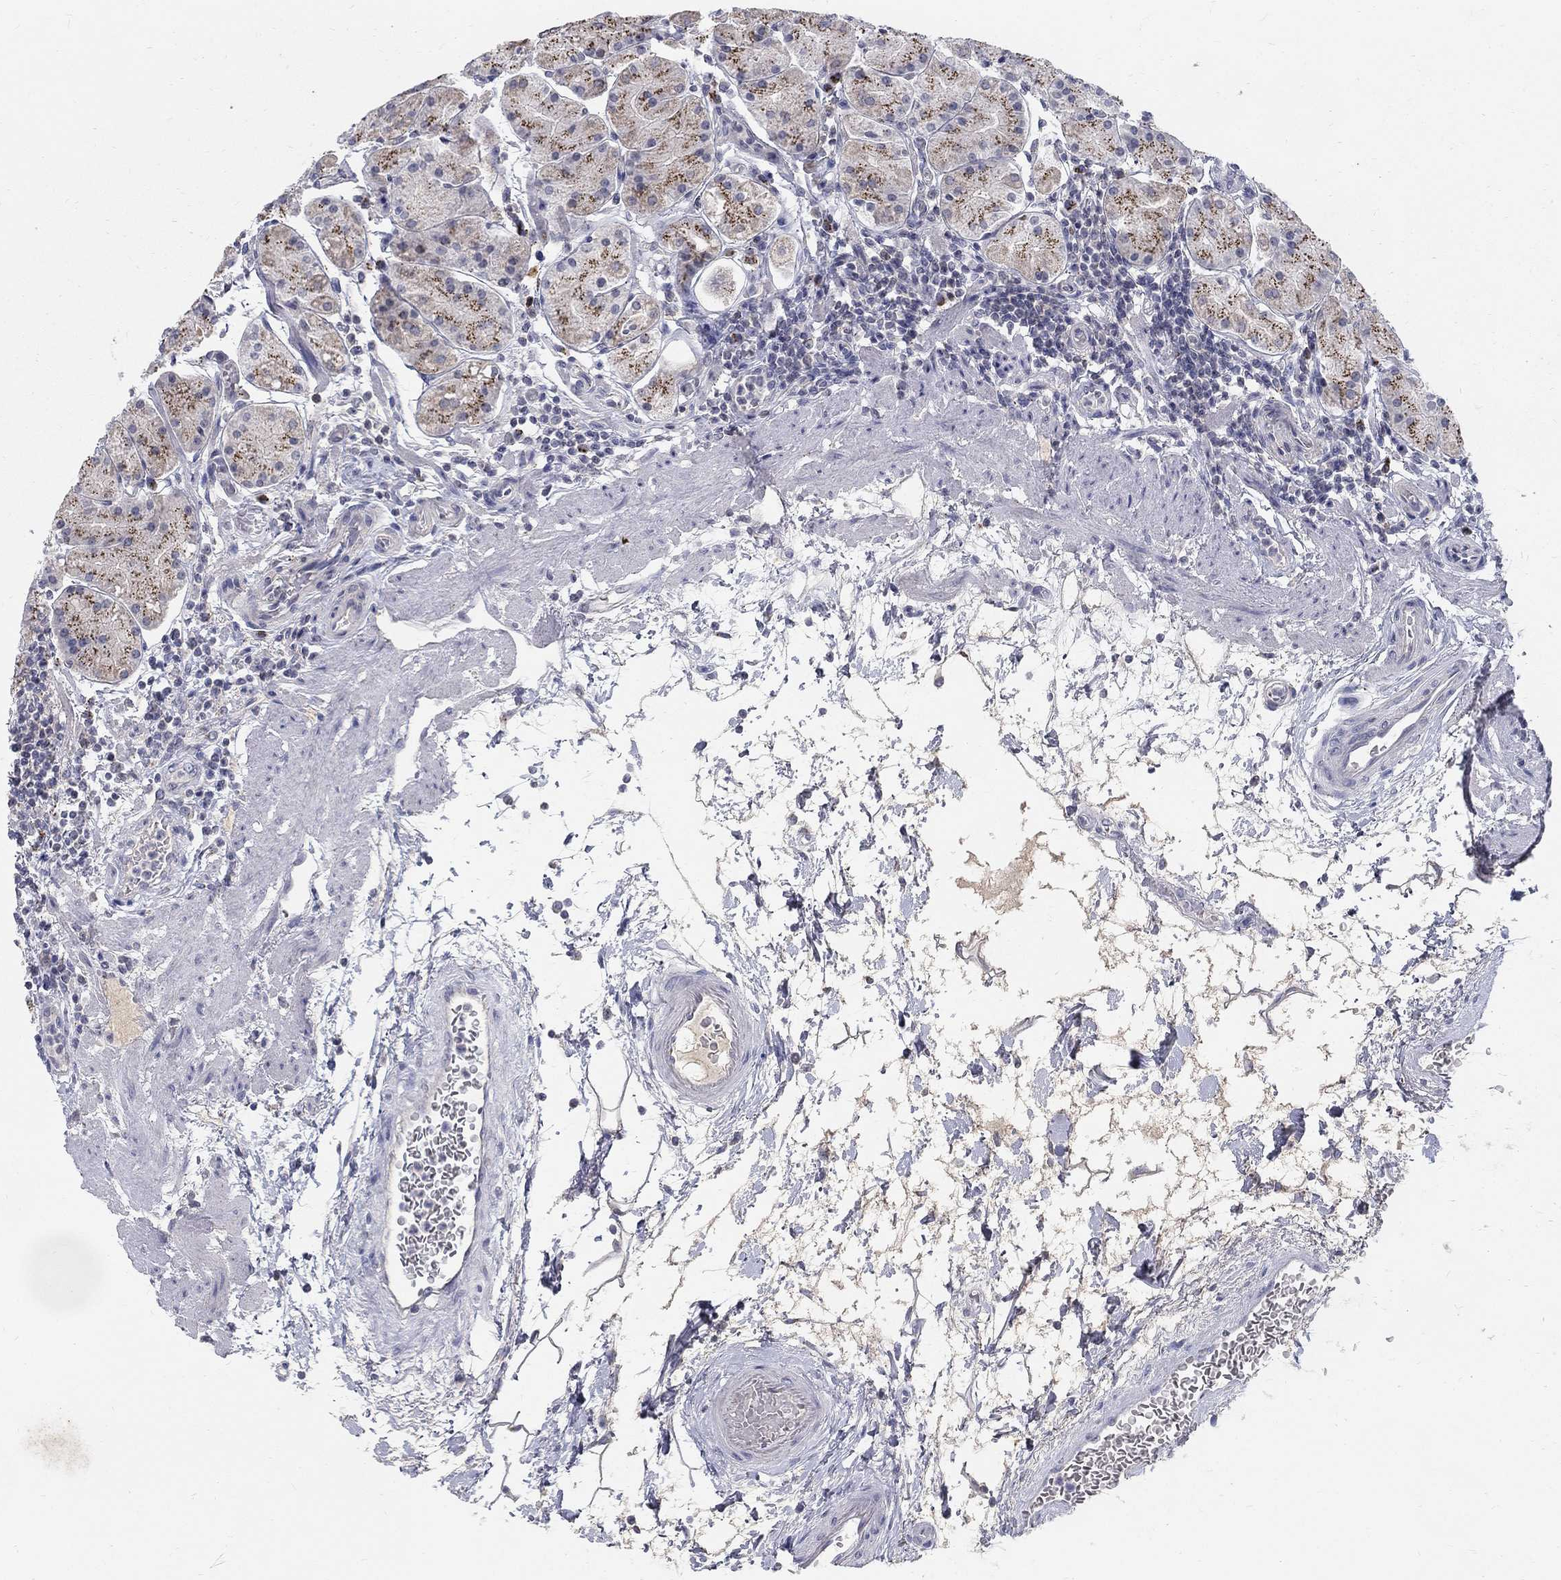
{"staining": {"intensity": "moderate", "quantity": "25%-75%", "location": "cytoplasmic/membranous"}, "tissue": "stomach", "cell_type": "Glandular cells", "image_type": "normal", "snomed": [{"axis": "morphology", "description": "Normal tissue, NOS"}, {"axis": "topography", "description": "Stomach"}], "caption": "Unremarkable stomach demonstrates moderate cytoplasmic/membranous staining in about 25%-75% of glandular cells, visualized by immunohistochemistry.", "gene": "PANK3", "patient": {"sex": "male", "age": 54}}